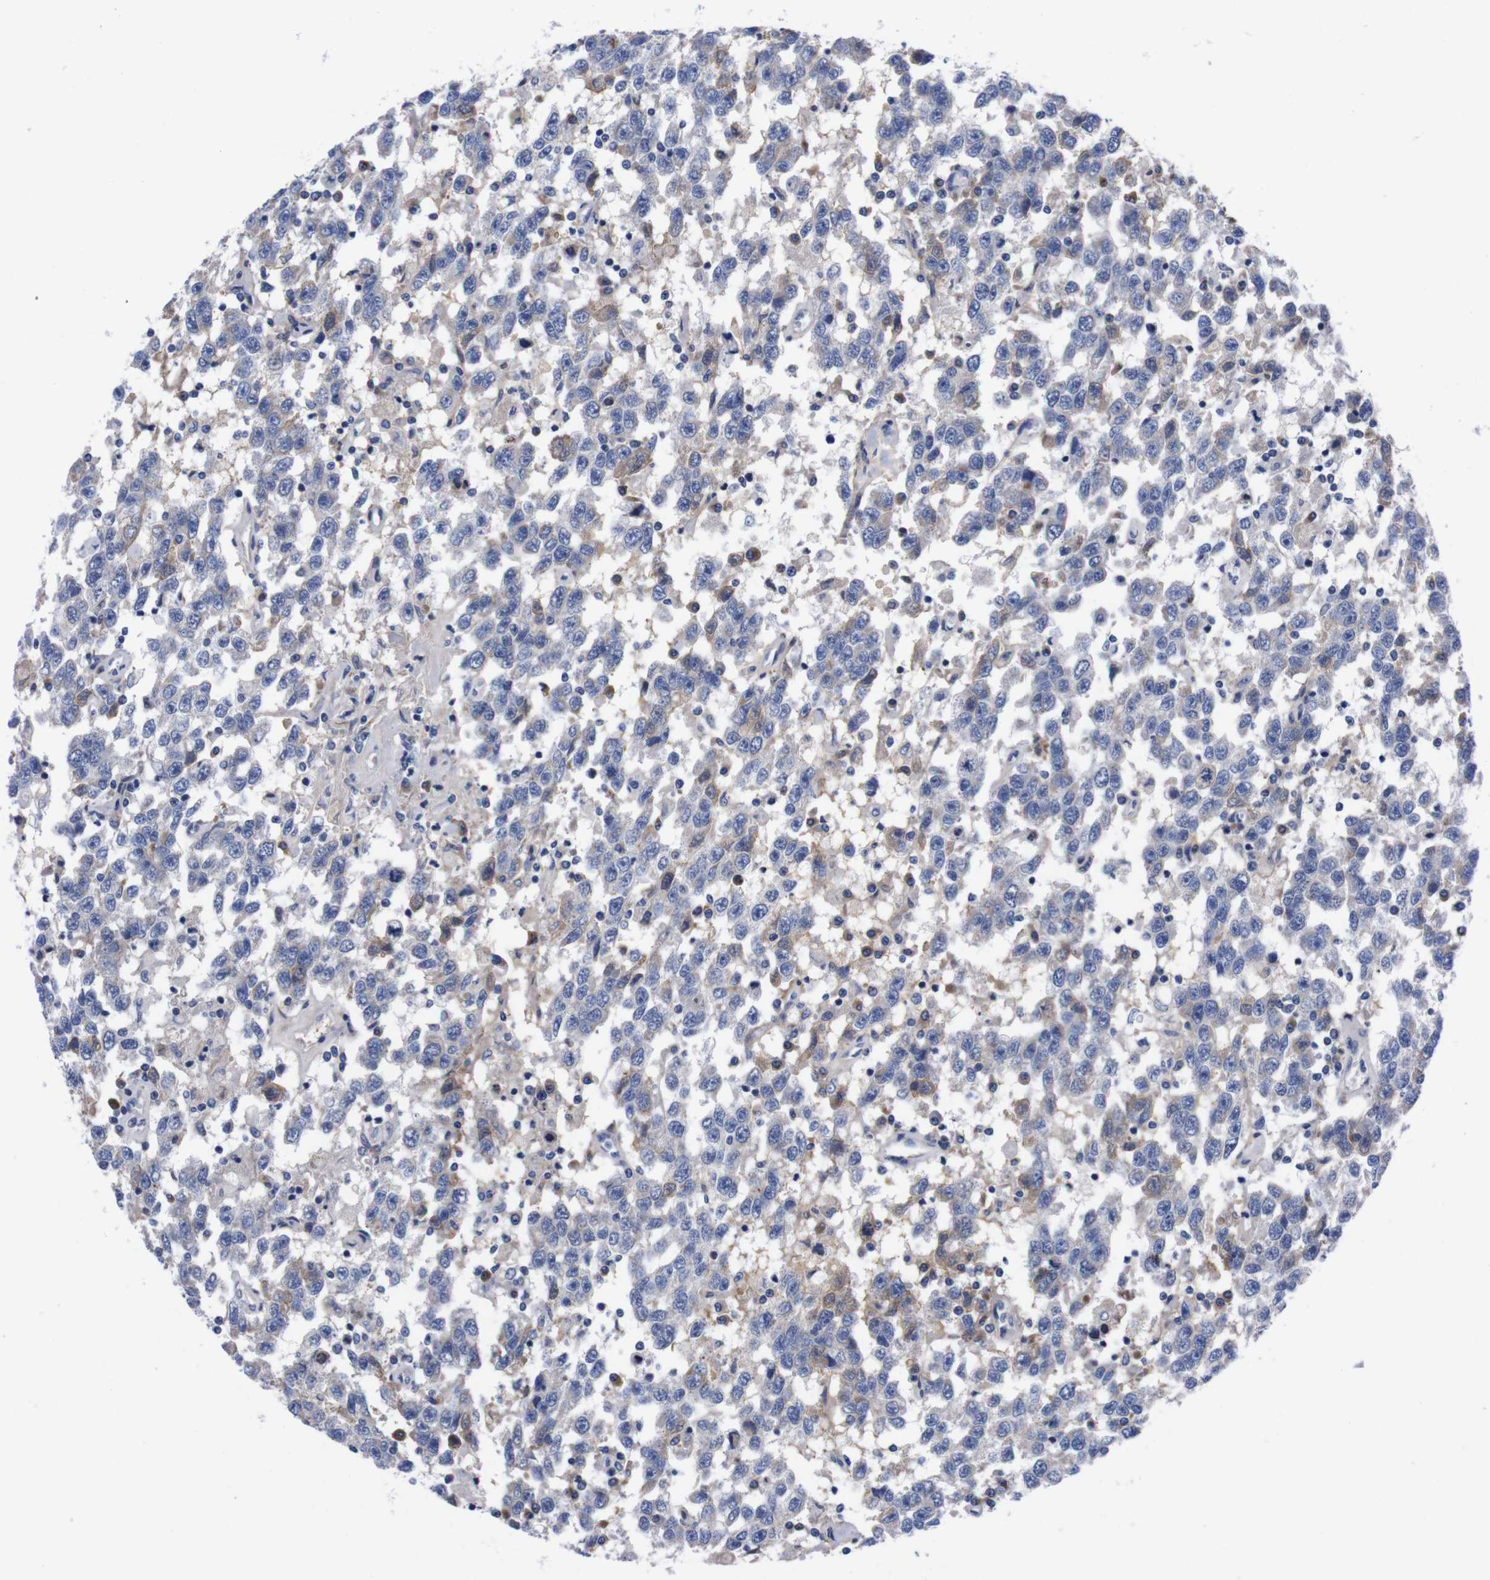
{"staining": {"intensity": "negative", "quantity": "none", "location": "none"}, "tissue": "testis cancer", "cell_type": "Tumor cells", "image_type": "cancer", "snomed": [{"axis": "morphology", "description": "Seminoma, NOS"}, {"axis": "topography", "description": "Testis"}], "caption": "Tumor cells are negative for brown protein staining in testis cancer. (DAB immunohistochemistry (IHC) visualized using brightfield microscopy, high magnification).", "gene": "FAM210A", "patient": {"sex": "male", "age": 41}}